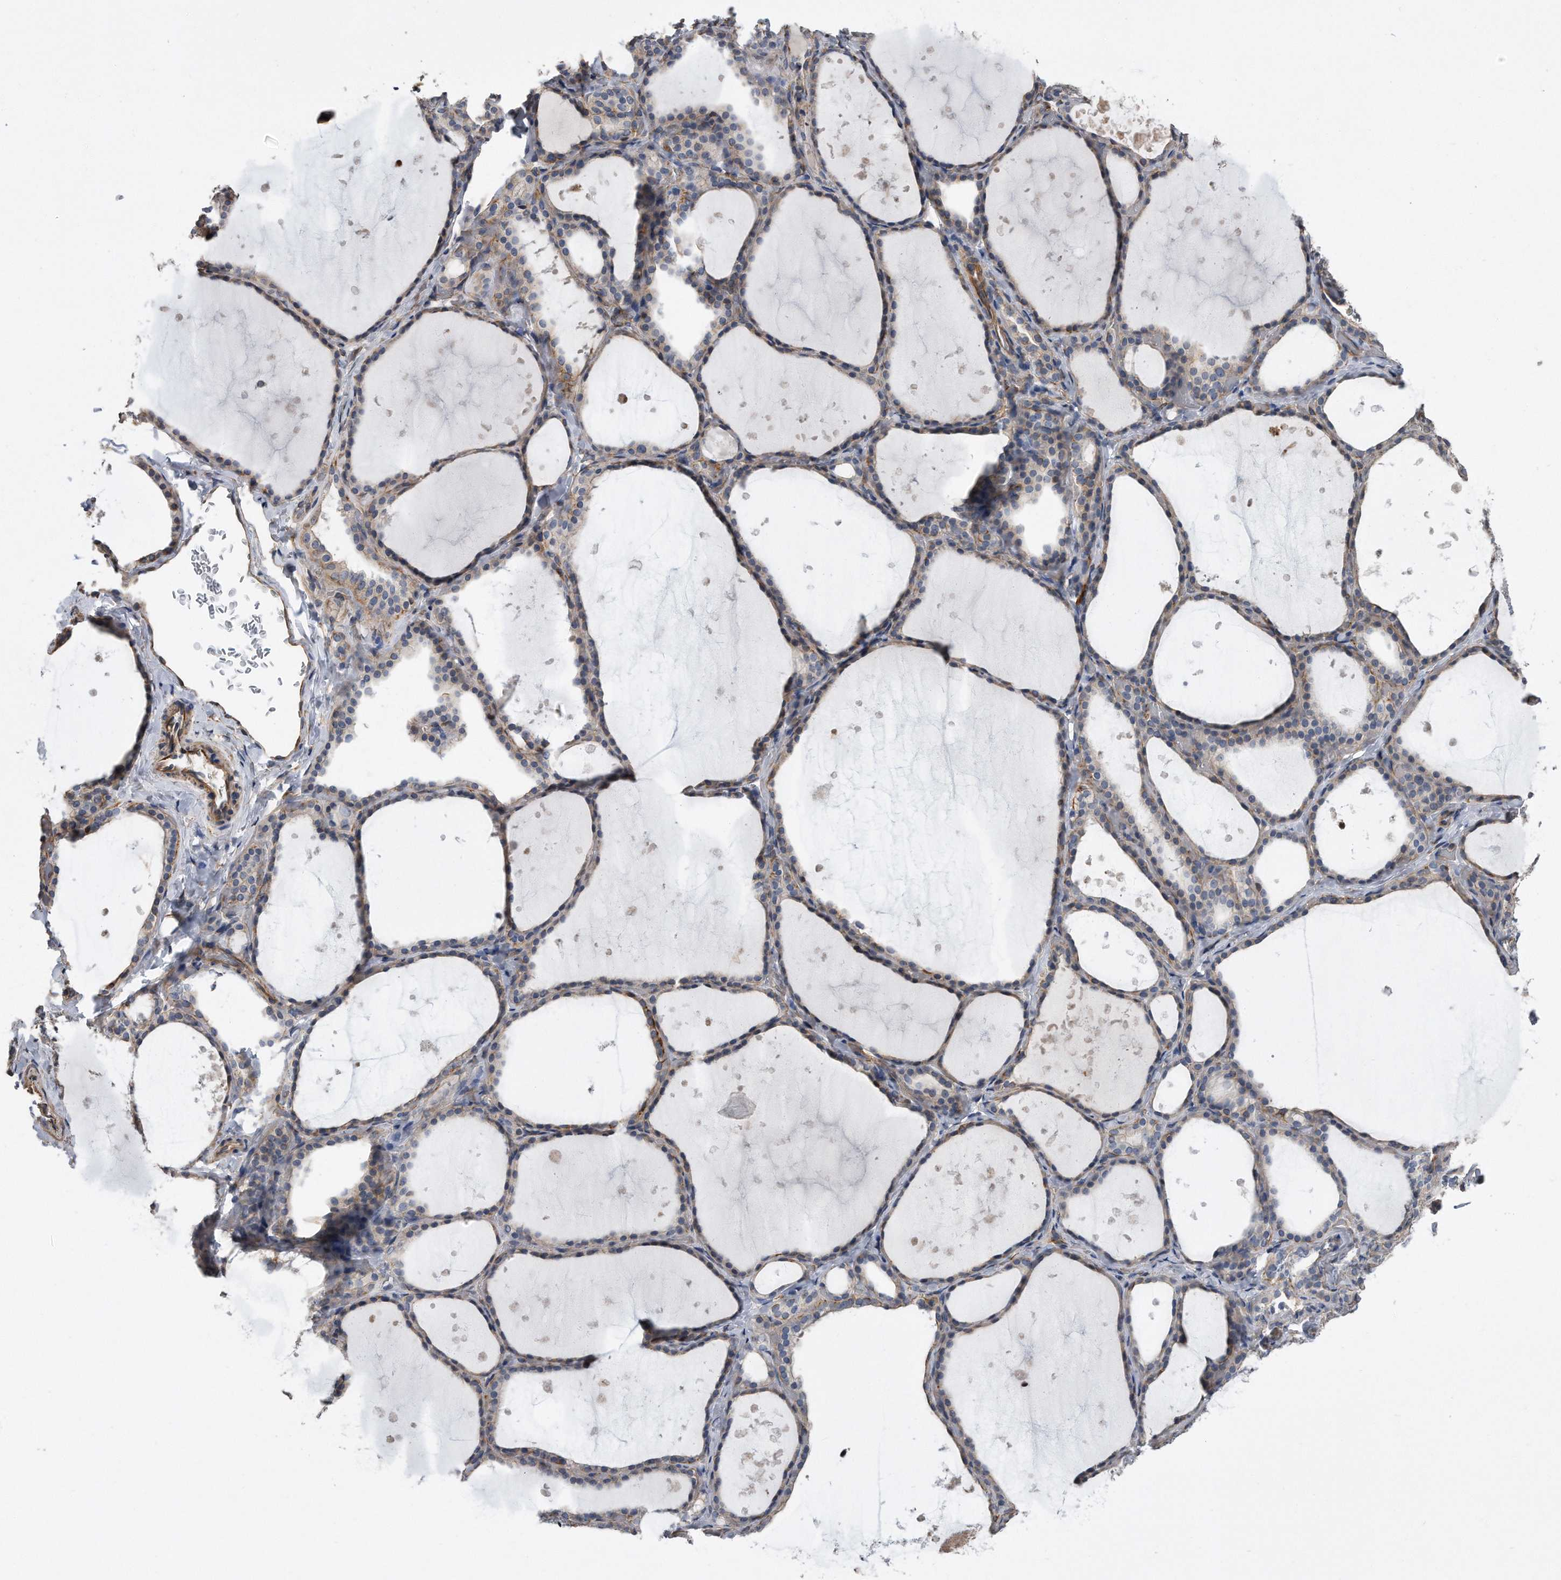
{"staining": {"intensity": "negative", "quantity": "none", "location": "none"}, "tissue": "thyroid gland", "cell_type": "Glandular cells", "image_type": "normal", "snomed": [{"axis": "morphology", "description": "Normal tissue, NOS"}, {"axis": "topography", "description": "Thyroid gland"}], "caption": "Immunohistochemistry (IHC) image of benign thyroid gland: thyroid gland stained with DAB demonstrates no significant protein staining in glandular cells. (Brightfield microscopy of DAB (3,3'-diaminobenzidine) IHC at high magnification).", "gene": "GPC1", "patient": {"sex": "female", "age": 44}}